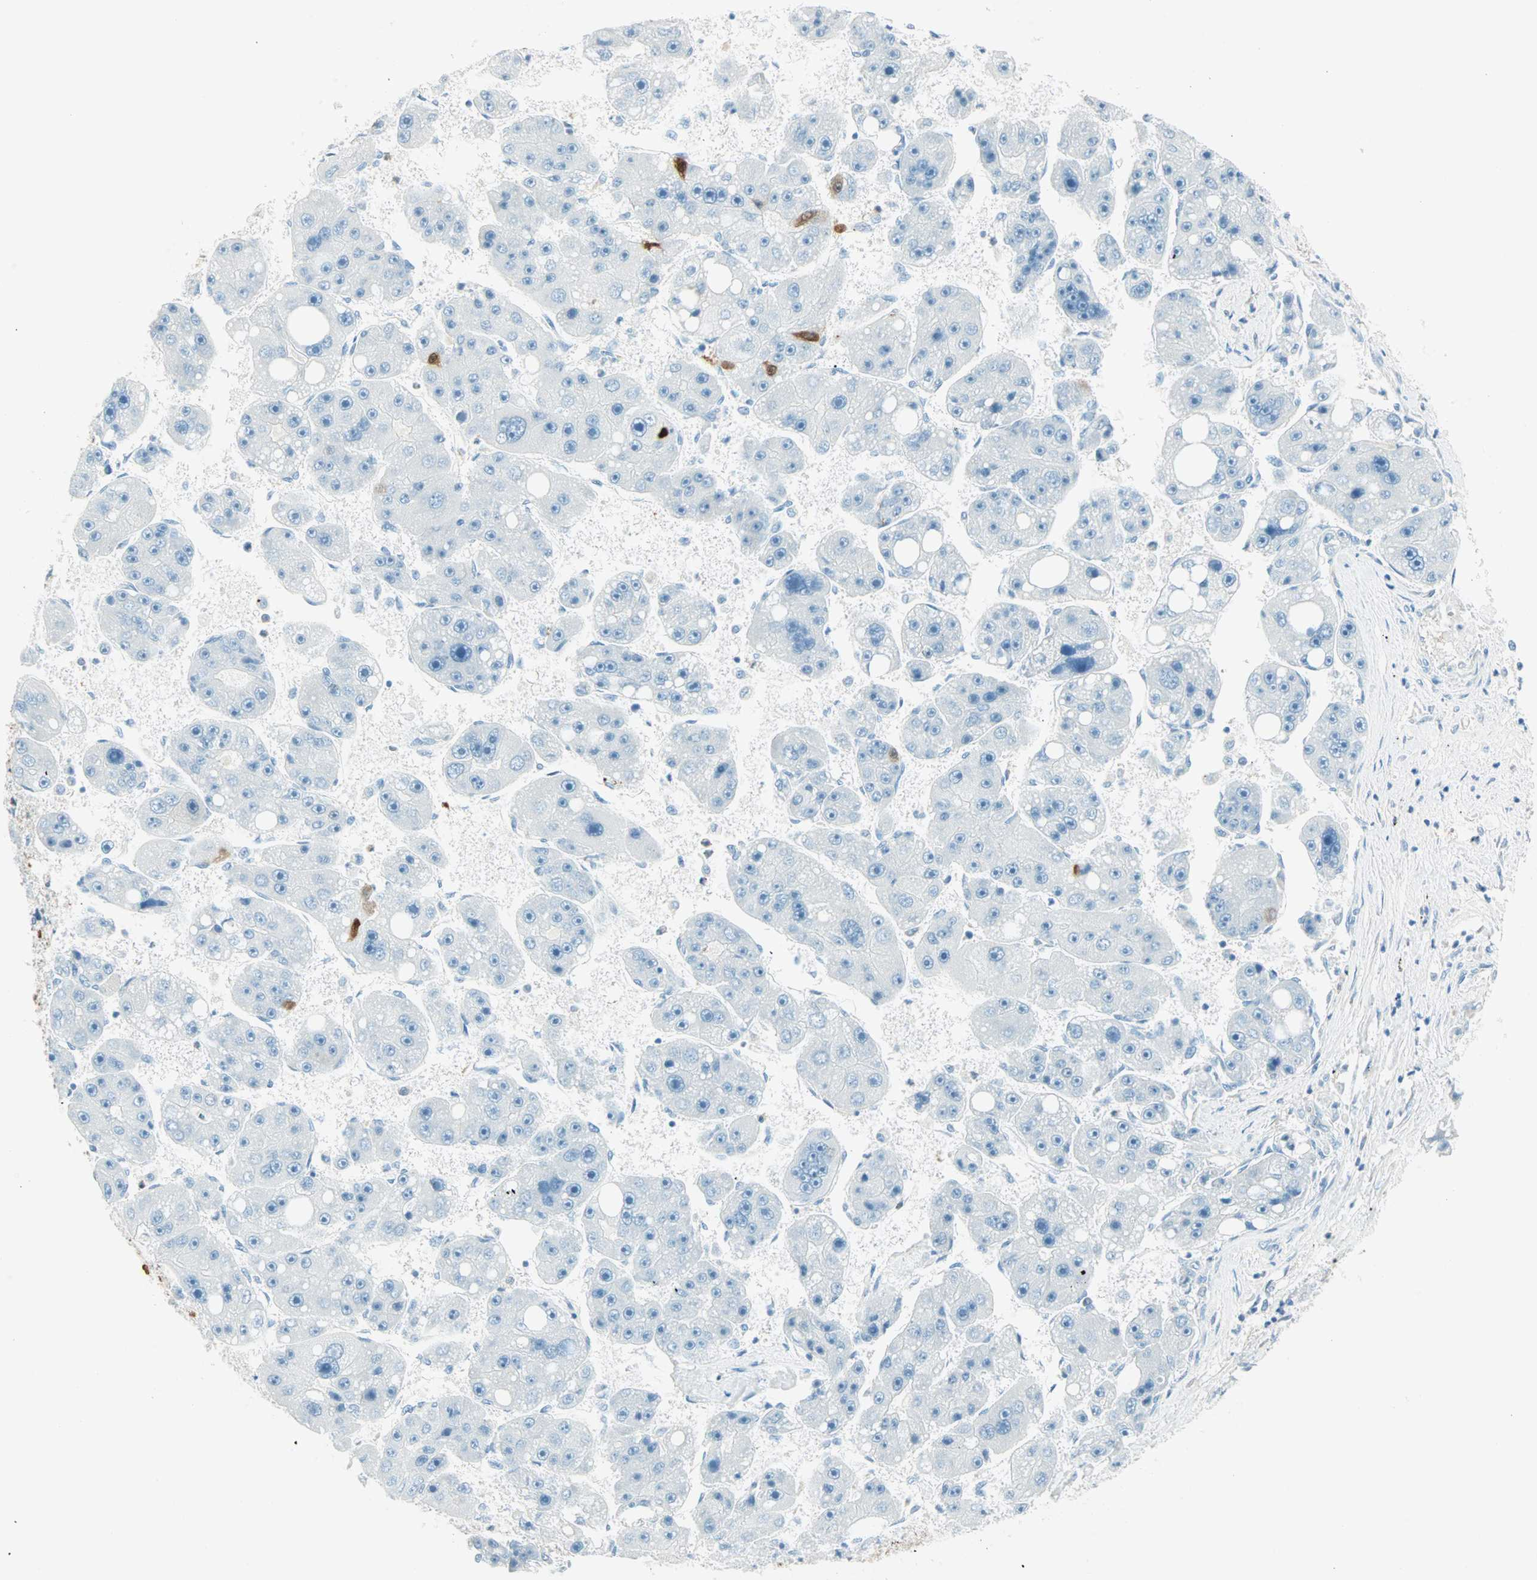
{"staining": {"intensity": "negative", "quantity": "none", "location": "none"}, "tissue": "liver cancer", "cell_type": "Tumor cells", "image_type": "cancer", "snomed": [{"axis": "morphology", "description": "Carcinoma, Hepatocellular, NOS"}, {"axis": "topography", "description": "Liver"}], "caption": "The IHC histopathology image has no significant positivity in tumor cells of liver hepatocellular carcinoma tissue.", "gene": "S100A1", "patient": {"sex": "female", "age": 61}}